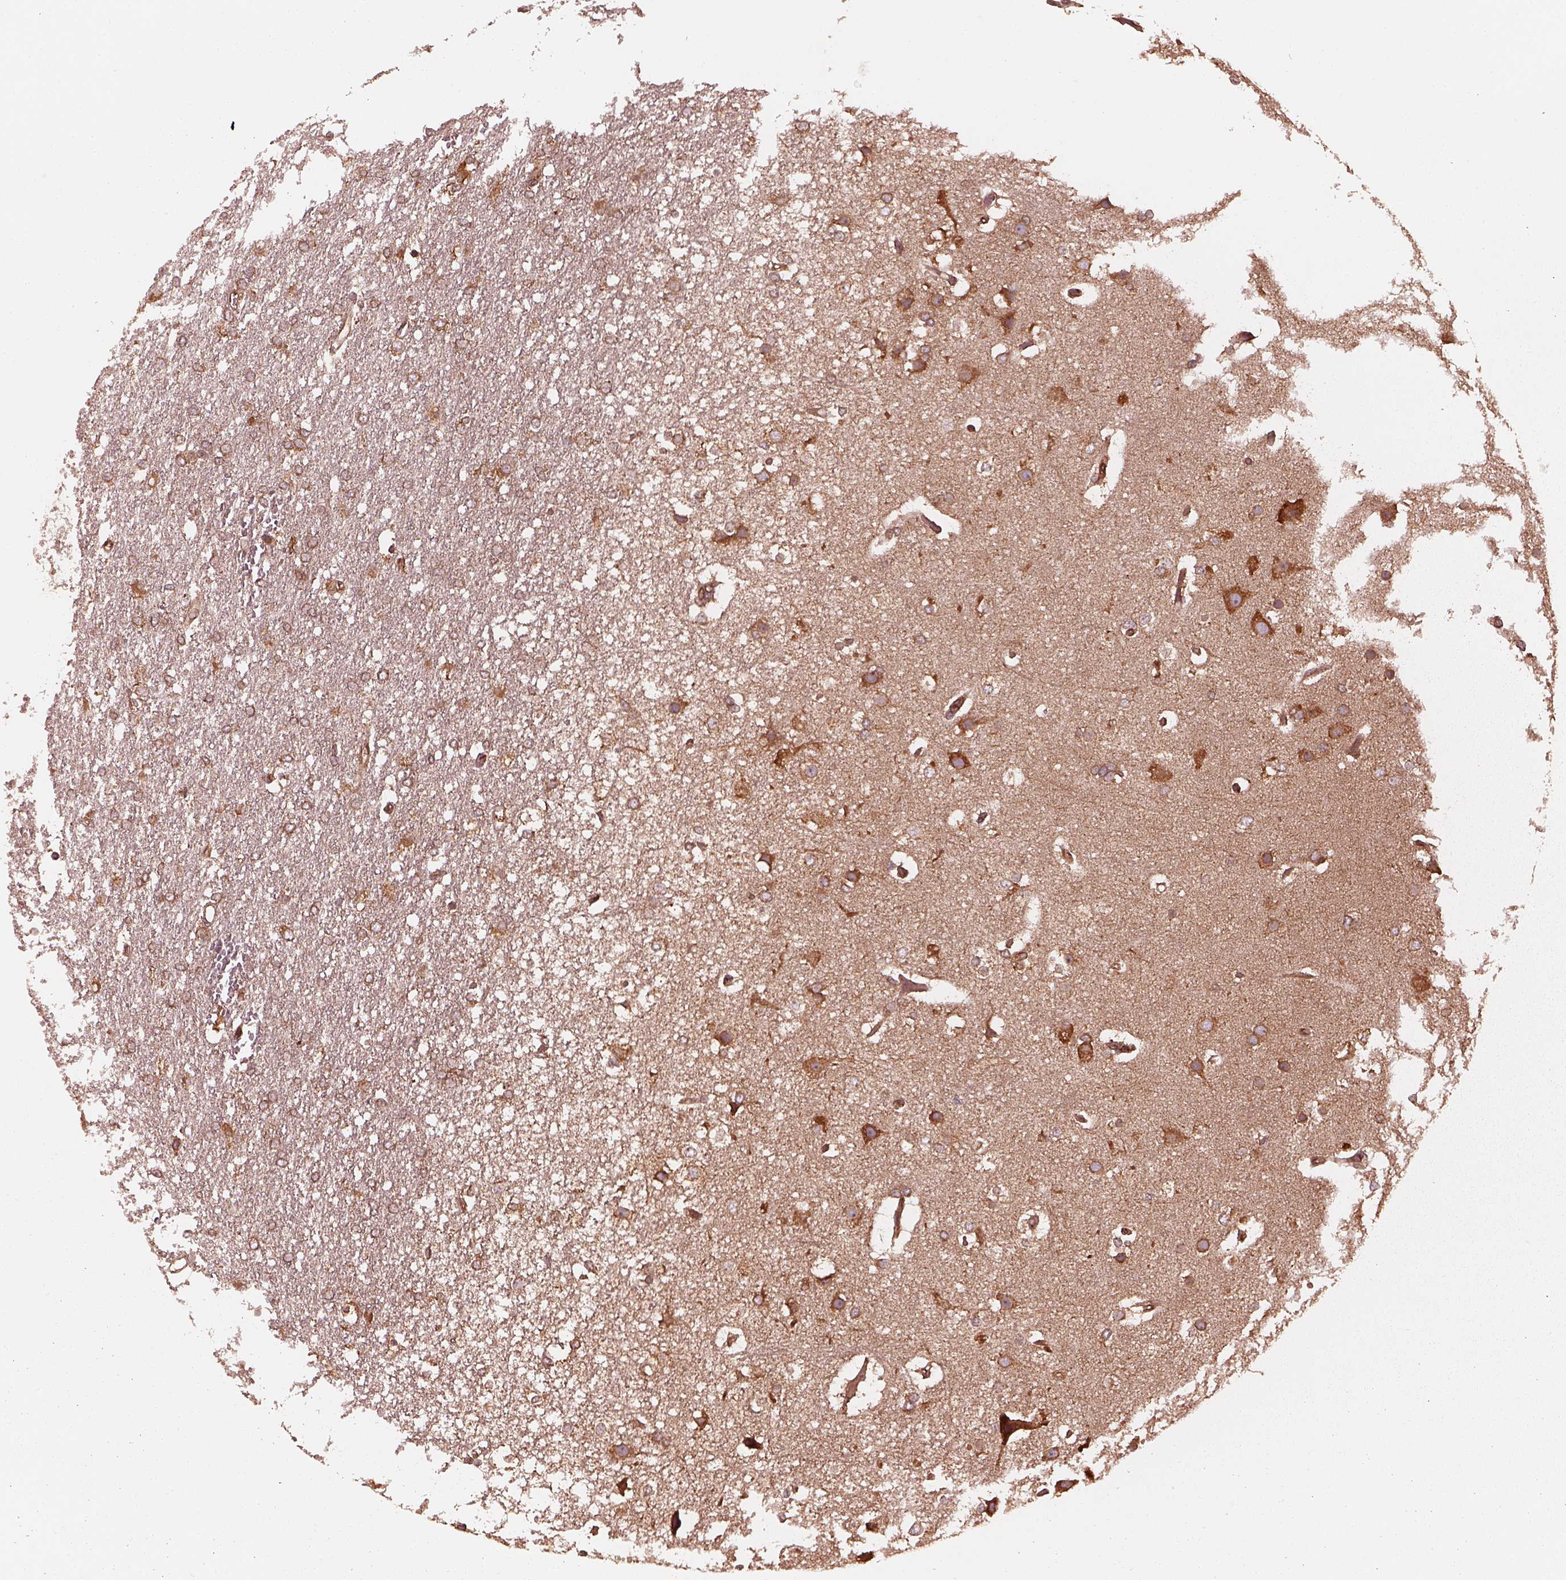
{"staining": {"intensity": "moderate", "quantity": ">75%", "location": "cytoplasmic/membranous"}, "tissue": "glioma", "cell_type": "Tumor cells", "image_type": "cancer", "snomed": [{"axis": "morphology", "description": "Glioma, malignant, High grade"}, {"axis": "topography", "description": "Brain"}], "caption": "A photomicrograph of glioma stained for a protein displays moderate cytoplasmic/membranous brown staining in tumor cells.", "gene": "AGPAT1", "patient": {"sex": "female", "age": 61}}